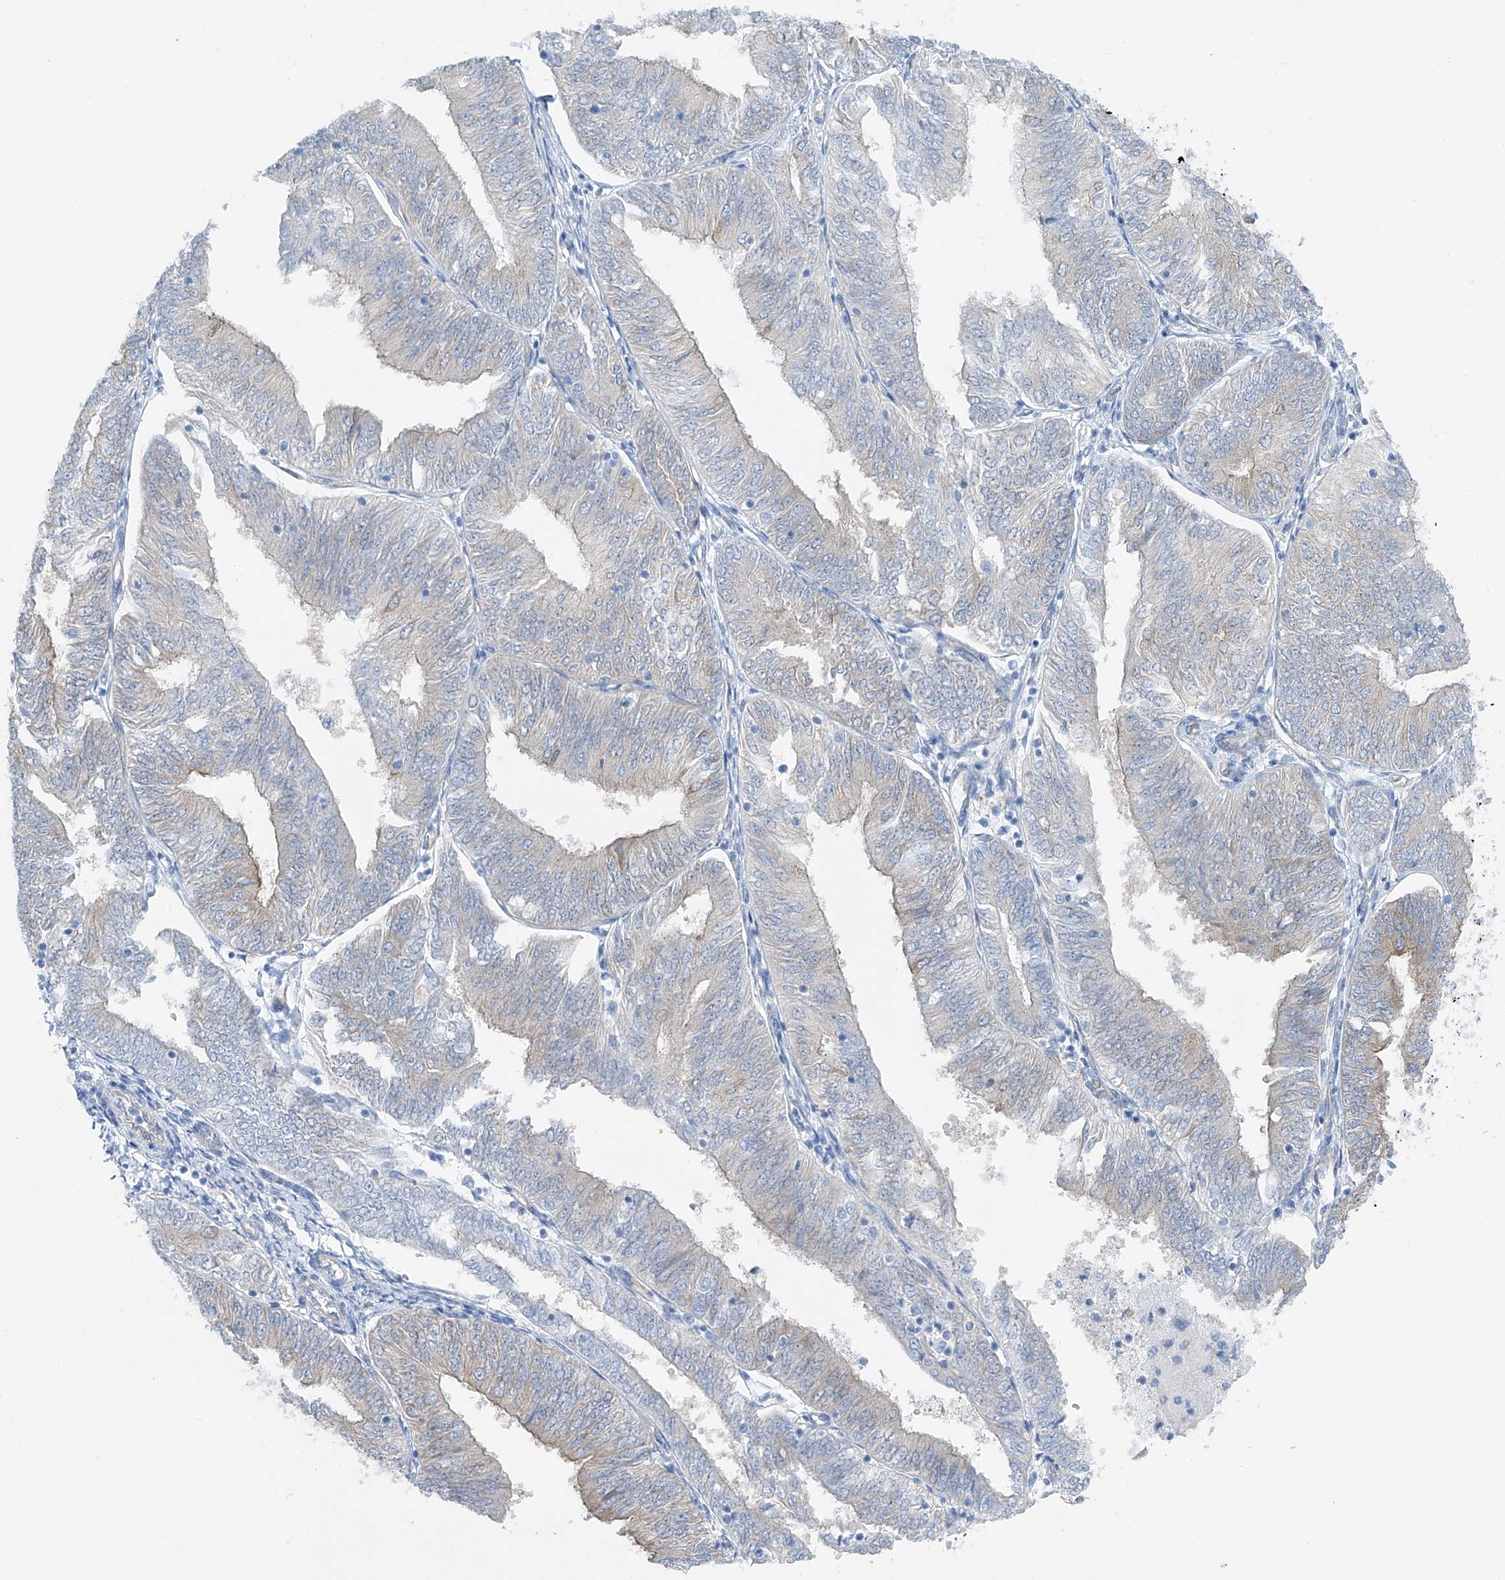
{"staining": {"intensity": "moderate", "quantity": "<25%", "location": "cytoplasmic/membranous"}, "tissue": "endometrial cancer", "cell_type": "Tumor cells", "image_type": "cancer", "snomed": [{"axis": "morphology", "description": "Adenocarcinoma, NOS"}, {"axis": "topography", "description": "Endometrium"}], "caption": "Immunohistochemistry (IHC) image of human endometrial cancer (adenocarcinoma) stained for a protein (brown), which displays low levels of moderate cytoplasmic/membranous staining in approximately <25% of tumor cells.", "gene": "MAGI1", "patient": {"sex": "female", "age": 58}}